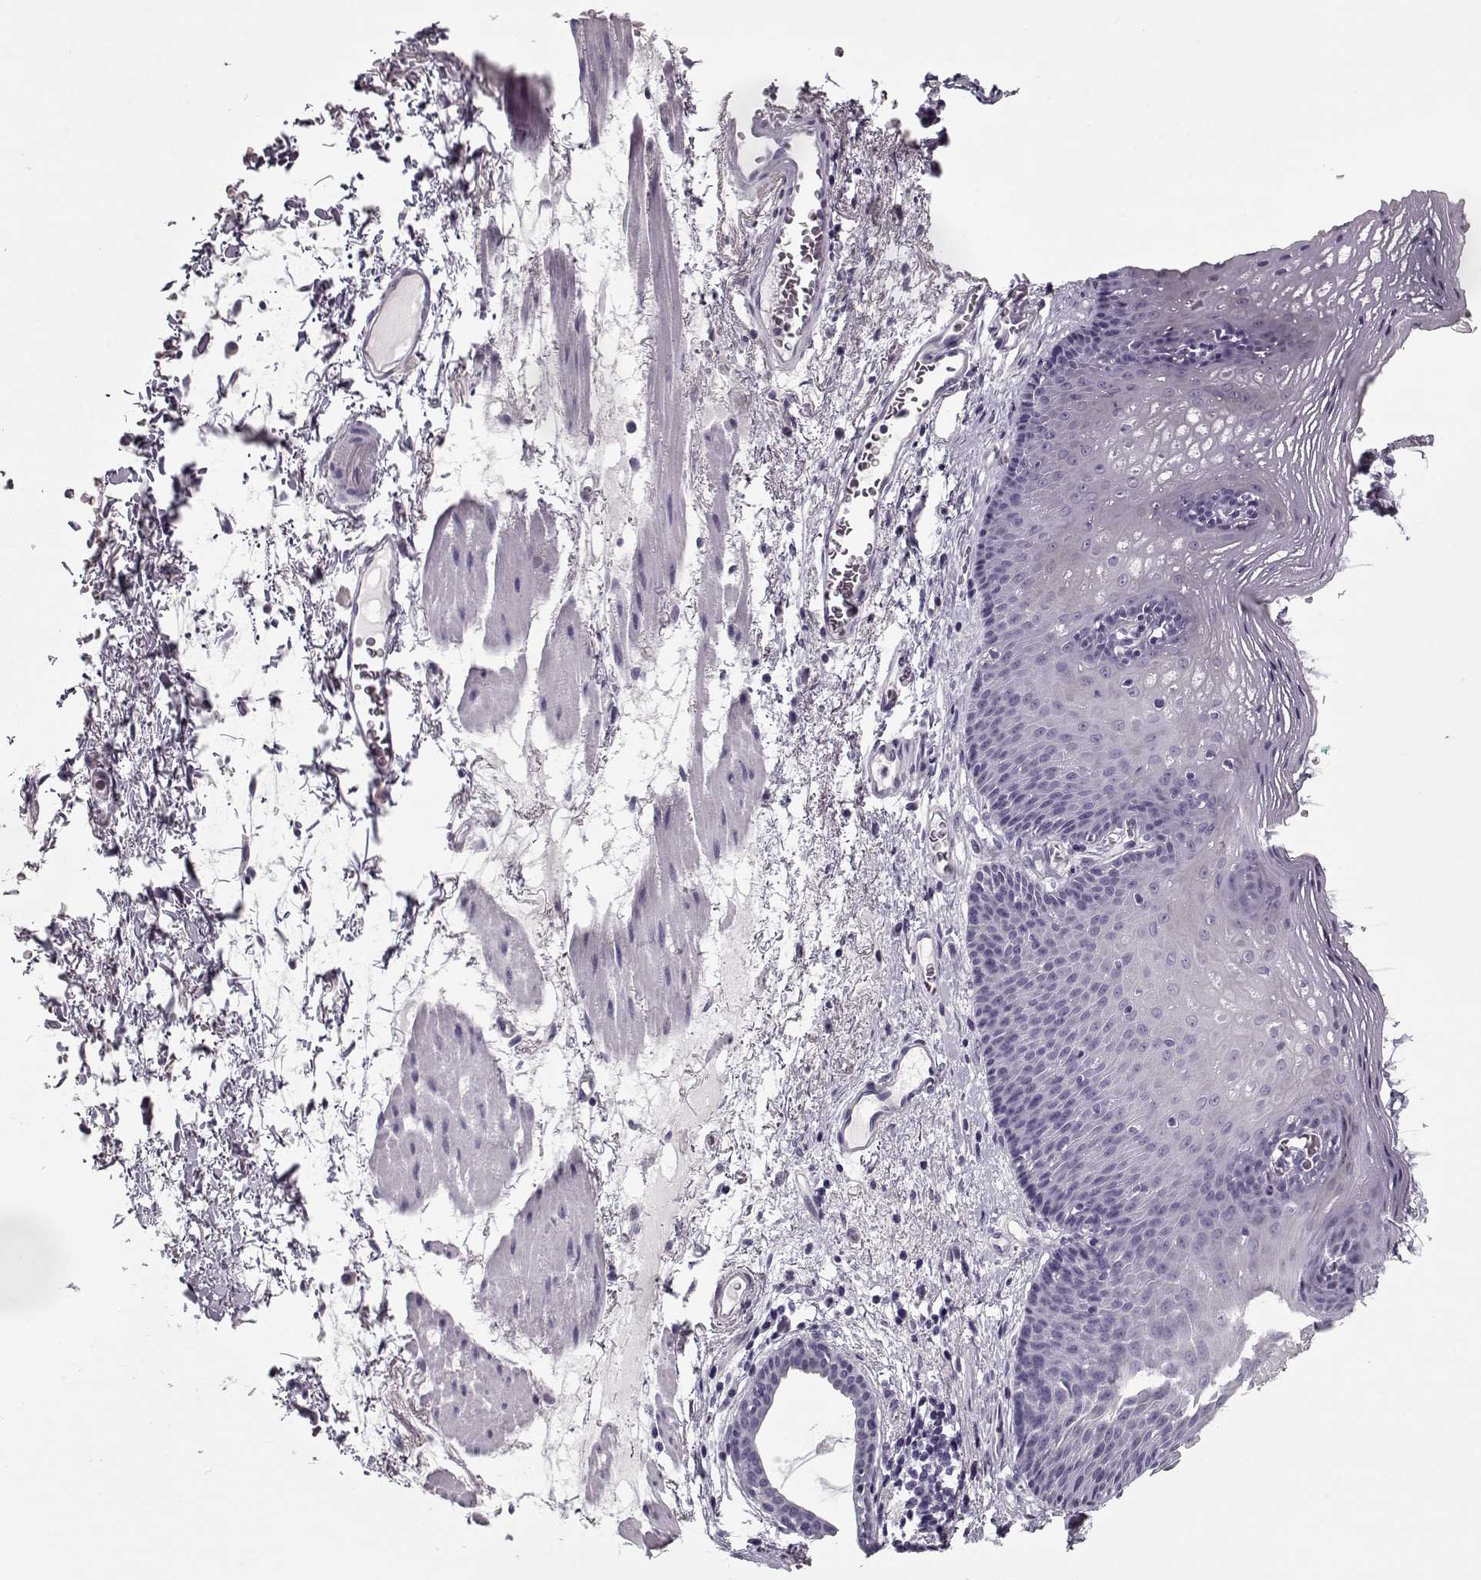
{"staining": {"intensity": "negative", "quantity": "none", "location": "none"}, "tissue": "esophagus", "cell_type": "Squamous epithelial cells", "image_type": "normal", "snomed": [{"axis": "morphology", "description": "Normal tissue, NOS"}, {"axis": "topography", "description": "Esophagus"}], "caption": "IHC of unremarkable human esophagus shows no staining in squamous epithelial cells. (Stains: DAB (3,3'-diaminobenzidine) IHC with hematoxylin counter stain, Microscopy: brightfield microscopy at high magnification).", "gene": "CCDC136", "patient": {"sex": "male", "age": 76}}